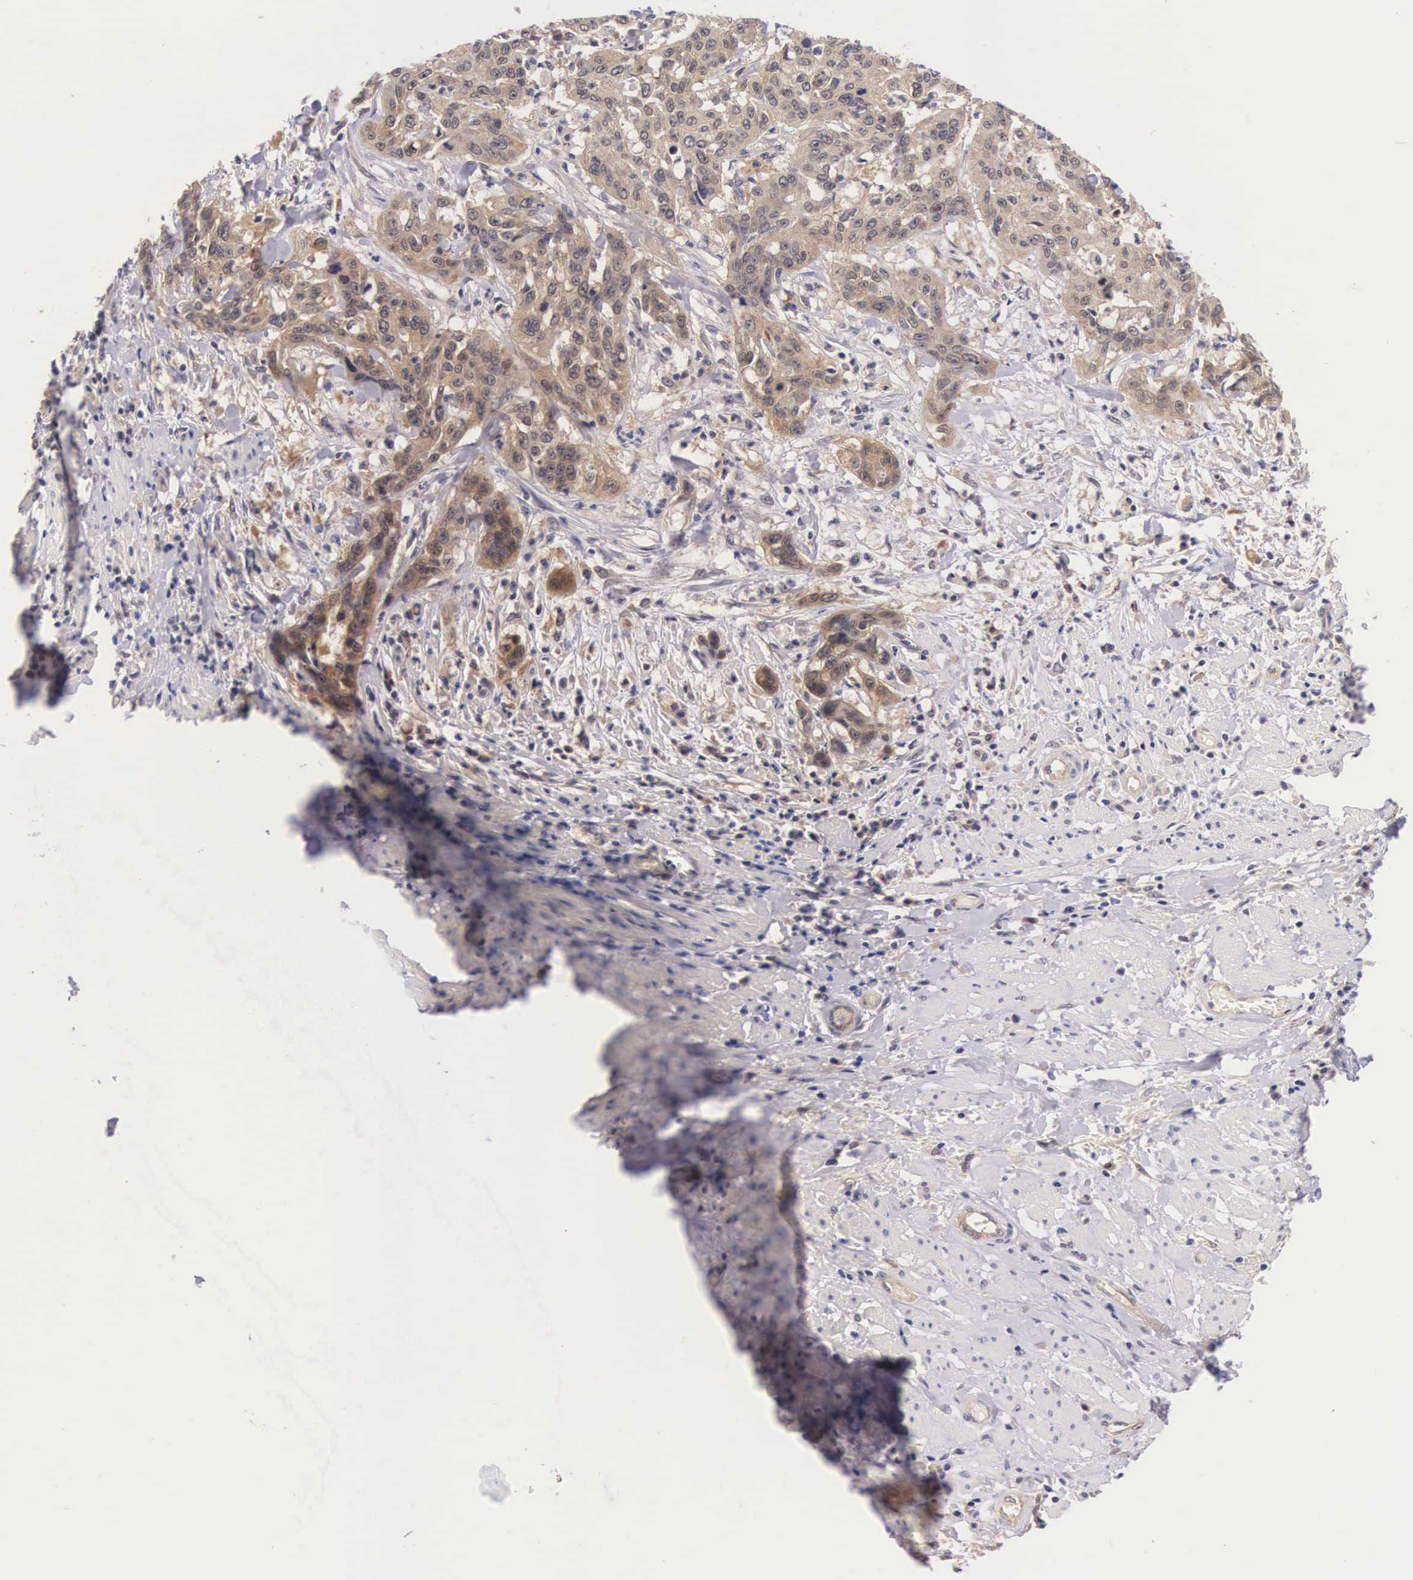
{"staining": {"intensity": "moderate", "quantity": "25%-75%", "location": "cytoplasmic/membranous"}, "tissue": "cervical cancer", "cell_type": "Tumor cells", "image_type": "cancer", "snomed": [{"axis": "morphology", "description": "Squamous cell carcinoma, NOS"}, {"axis": "topography", "description": "Cervix"}], "caption": "Protein staining shows moderate cytoplasmic/membranous positivity in about 25%-75% of tumor cells in cervical squamous cell carcinoma.", "gene": "IGBP1", "patient": {"sex": "female", "age": 41}}